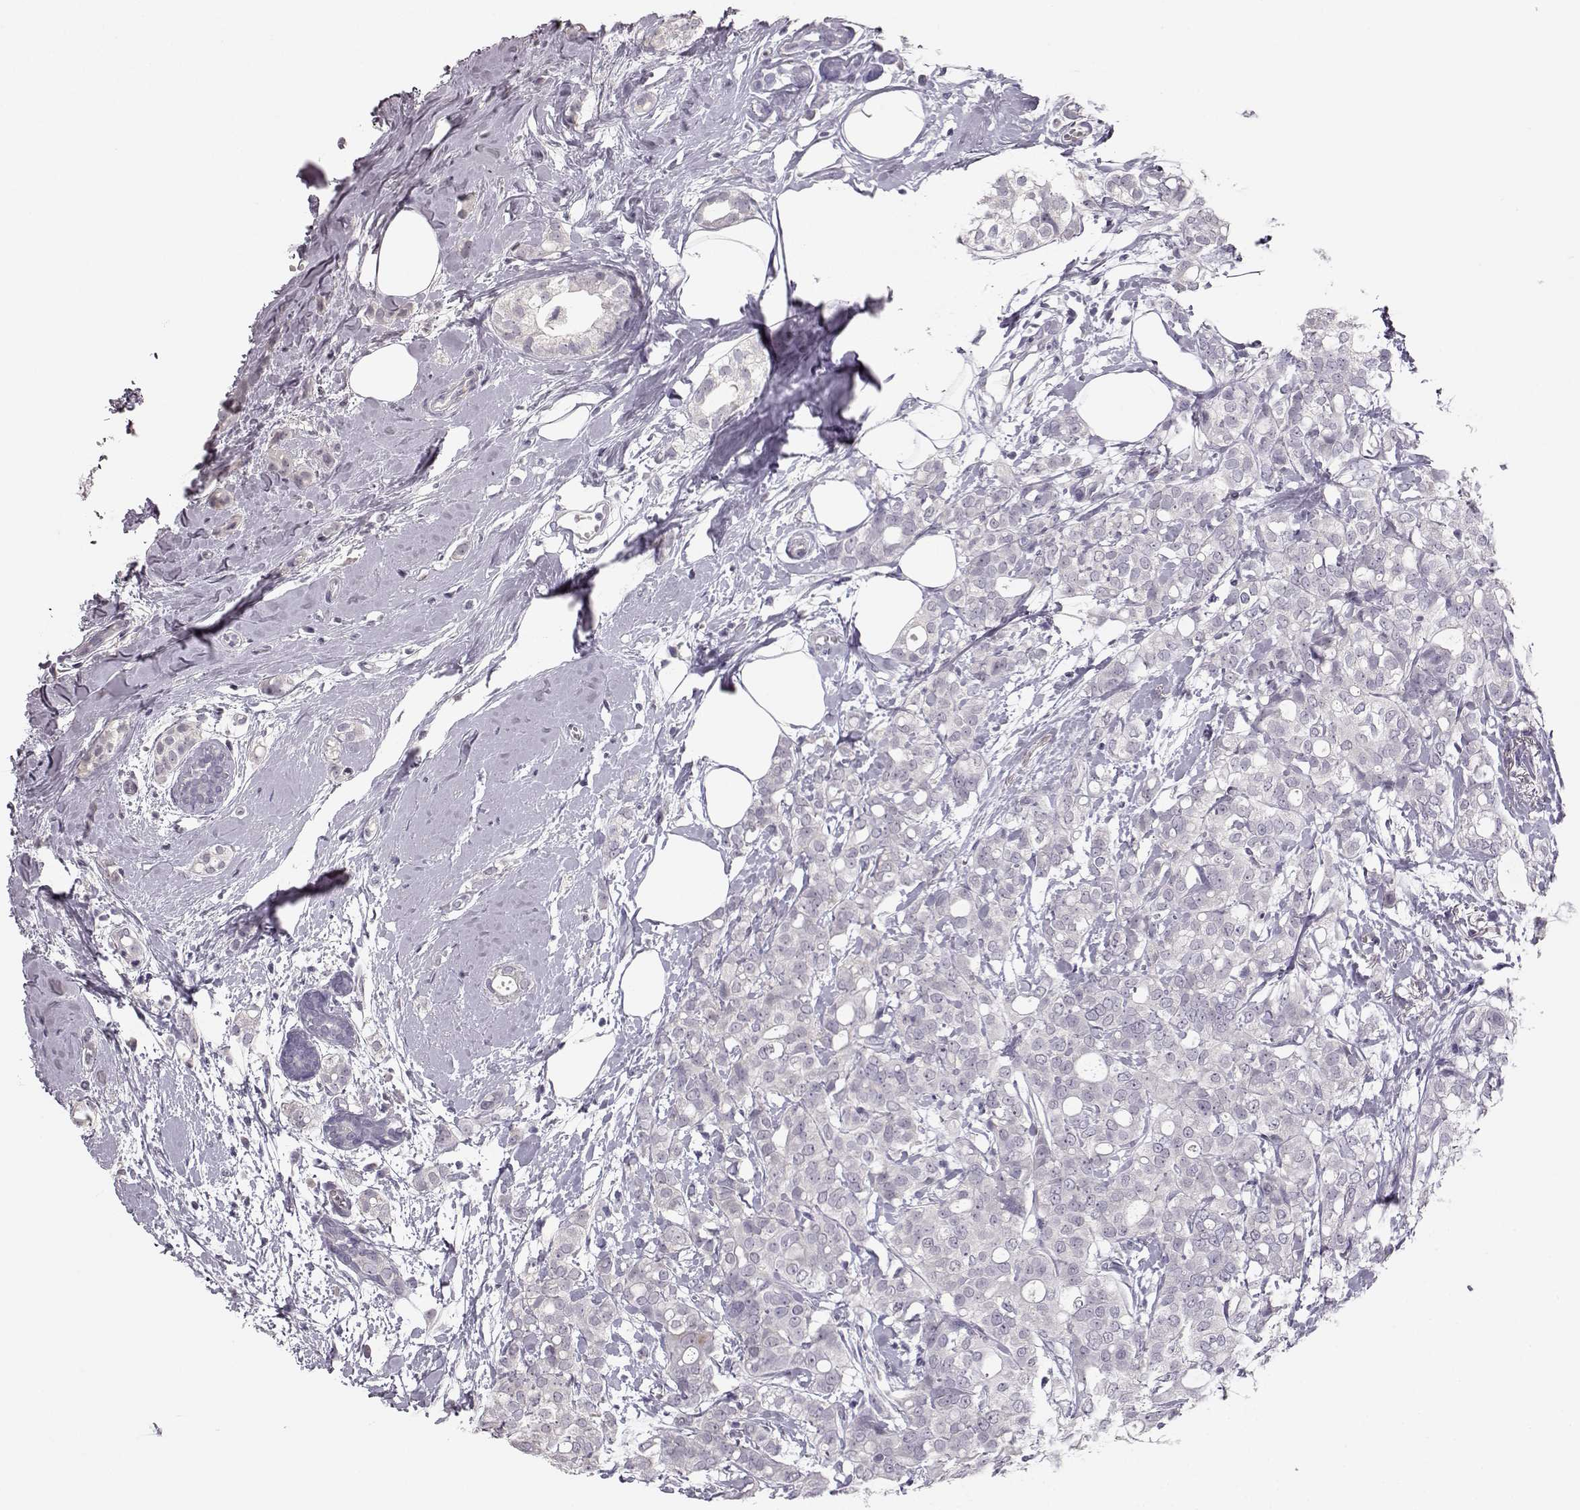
{"staining": {"intensity": "negative", "quantity": "none", "location": "none"}, "tissue": "breast cancer", "cell_type": "Tumor cells", "image_type": "cancer", "snomed": [{"axis": "morphology", "description": "Duct carcinoma"}, {"axis": "topography", "description": "Breast"}], "caption": "Infiltrating ductal carcinoma (breast) stained for a protein using immunohistochemistry (IHC) demonstrates no positivity tumor cells.", "gene": "BFSP2", "patient": {"sex": "female", "age": 40}}